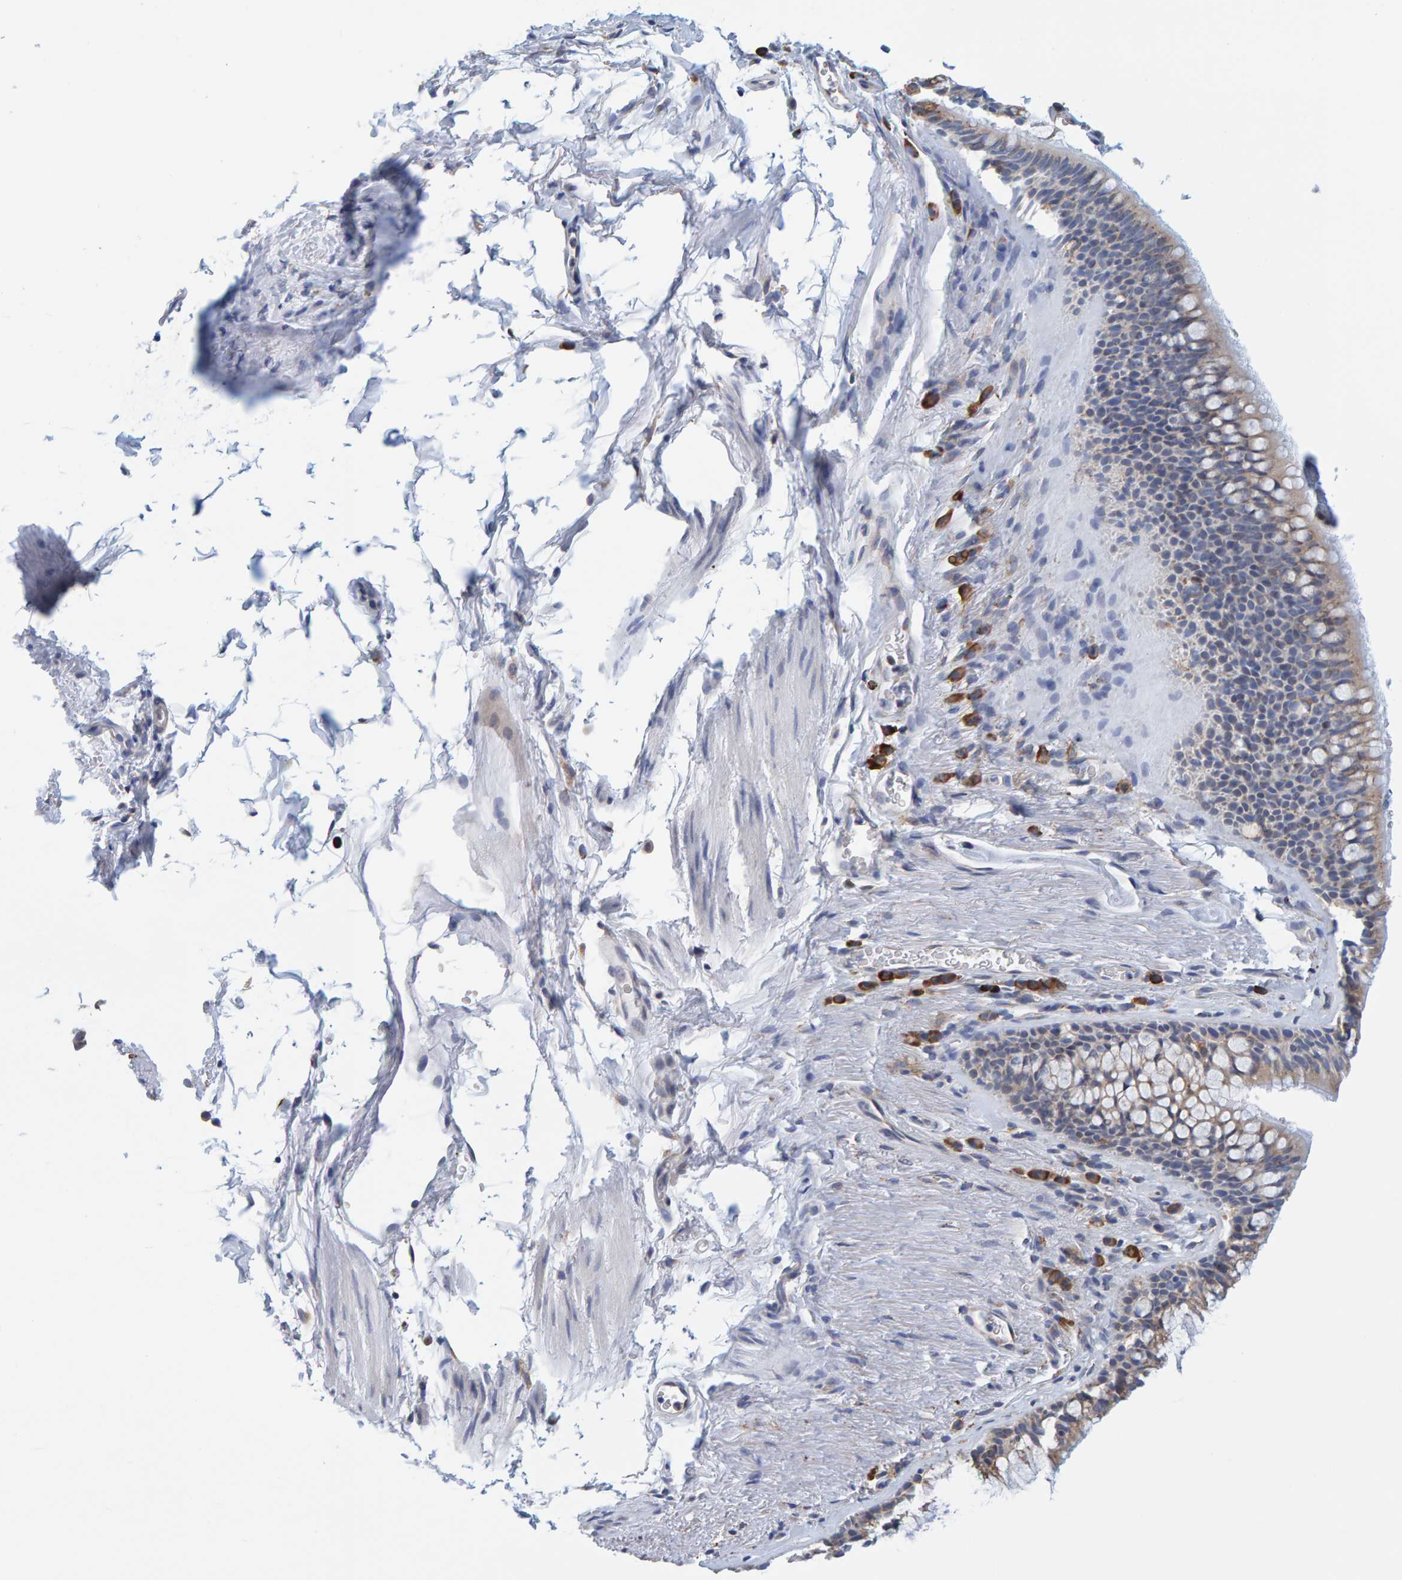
{"staining": {"intensity": "weak", "quantity": ">75%", "location": "cytoplasmic/membranous"}, "tissue": "bronchus", "cell_type": "Respiratory epithelial cells", "image_type": "normal", "snomed": [{"axis": "morphology", "description": "Normal tissue, NOS"}, {"axis": "topography", "description": "Cartilage tissue"}, {"axis": "topography", "description": "Bronchus"}], "caption": "Immunohistochemistry staining of normal bronchus, which displays low levels of weak cytoplasmic/membranous expression in approximately >75% of respiratory epithelial cells indicating weak cytoplasmic/membranous protein expression. The staining was performed using DAB (brown) for protein detection and nuclei were counterstained in hematoxylin (blue).", "gene": "SGPL1", "patient": {"sex": "female", "age": 53}}